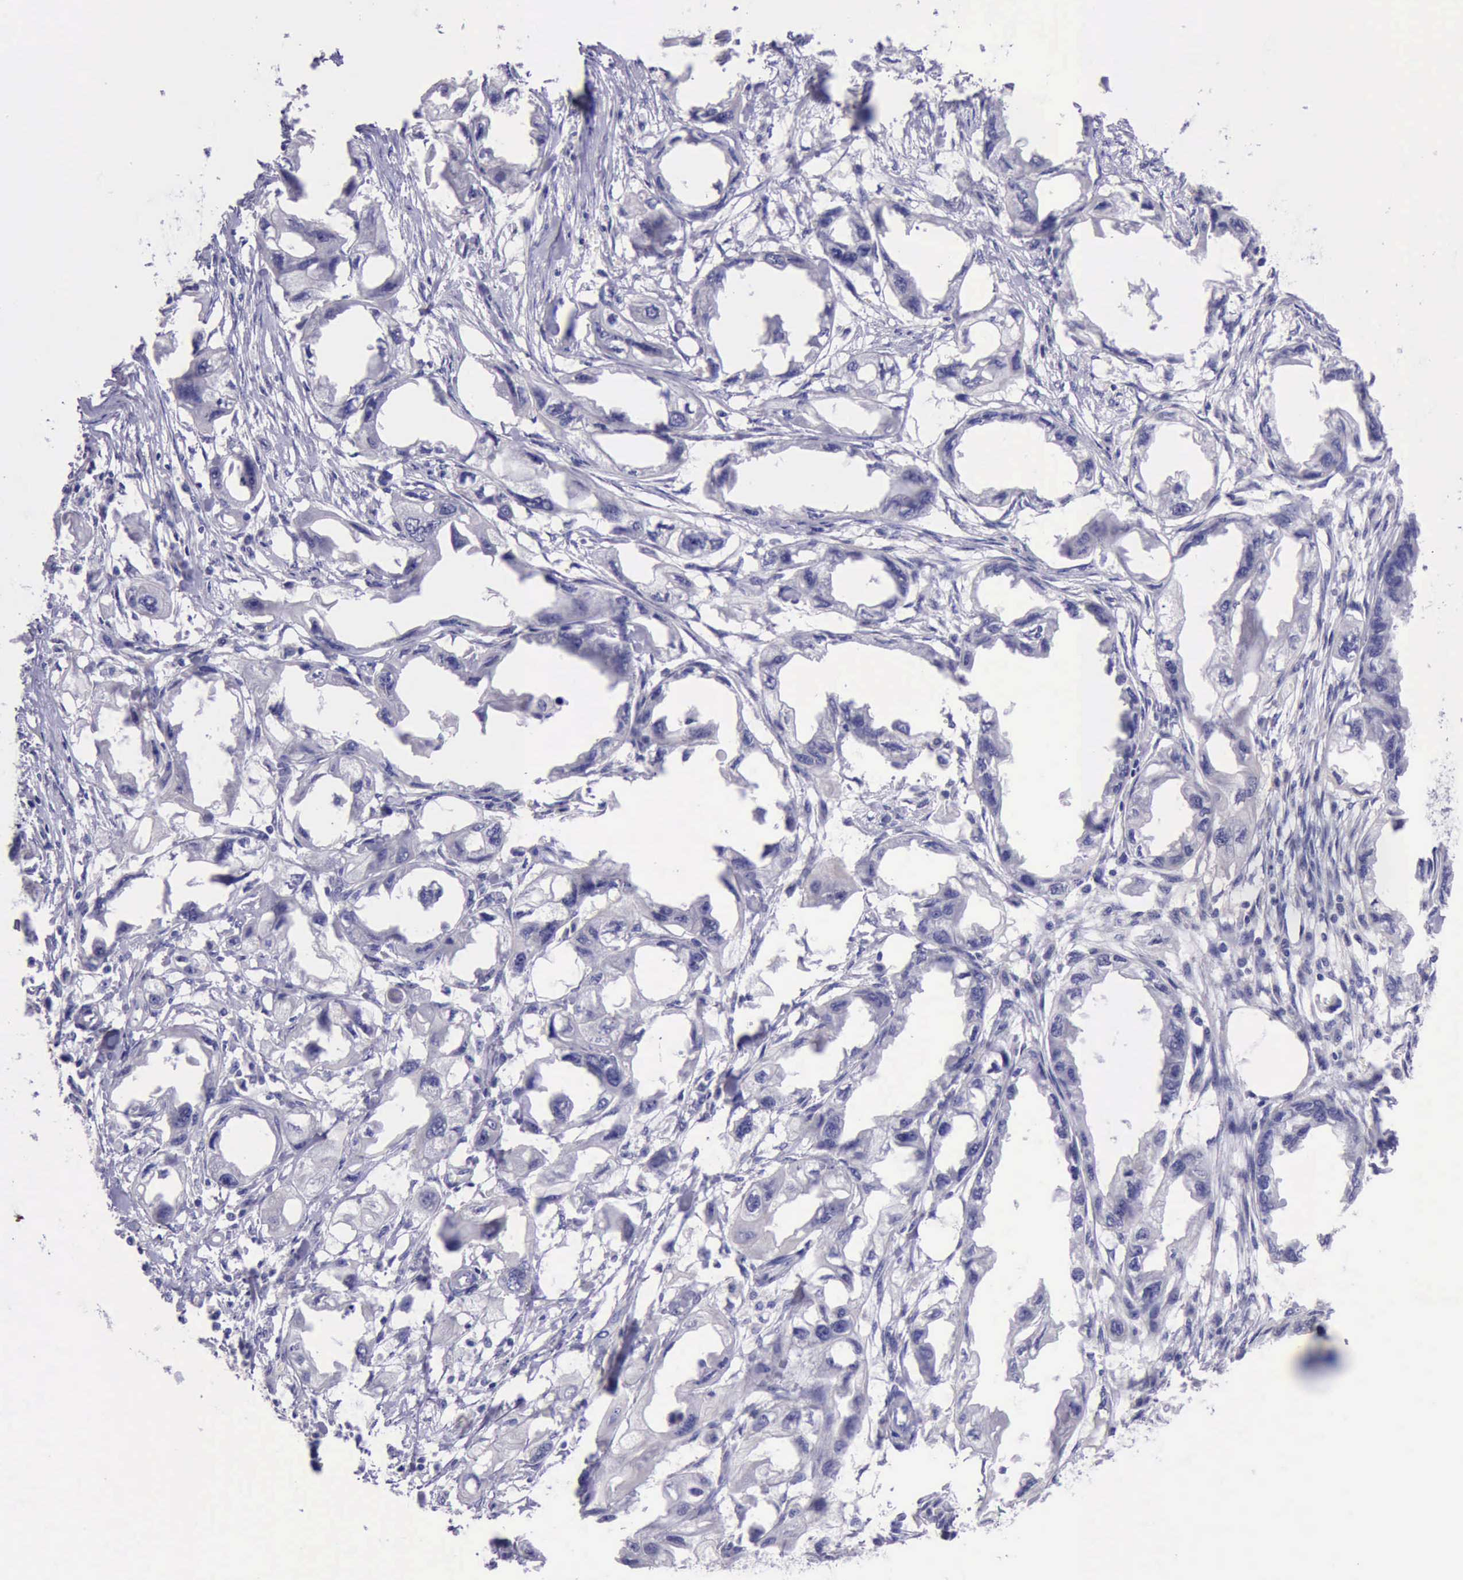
{"staining": {"intensity": "negative", "quantity": "none", "location": "none"}, "tissue": "endometrial cancer", "cell_type": "Tumor cells", "image_type": "cancer", "snomed": [{"axis": "morphology", "description": "Adenocarcinoma, NOS"}, {"axis": "topography", "description": "Endometrium"}], "caption": "This is an immunohistochemistry (IHC) image of human adenocarcinoma (endometrial). There is no expression in tumor cells.", "gene": "LRFN5", "patient": {"sex": "female", "age": 67}}